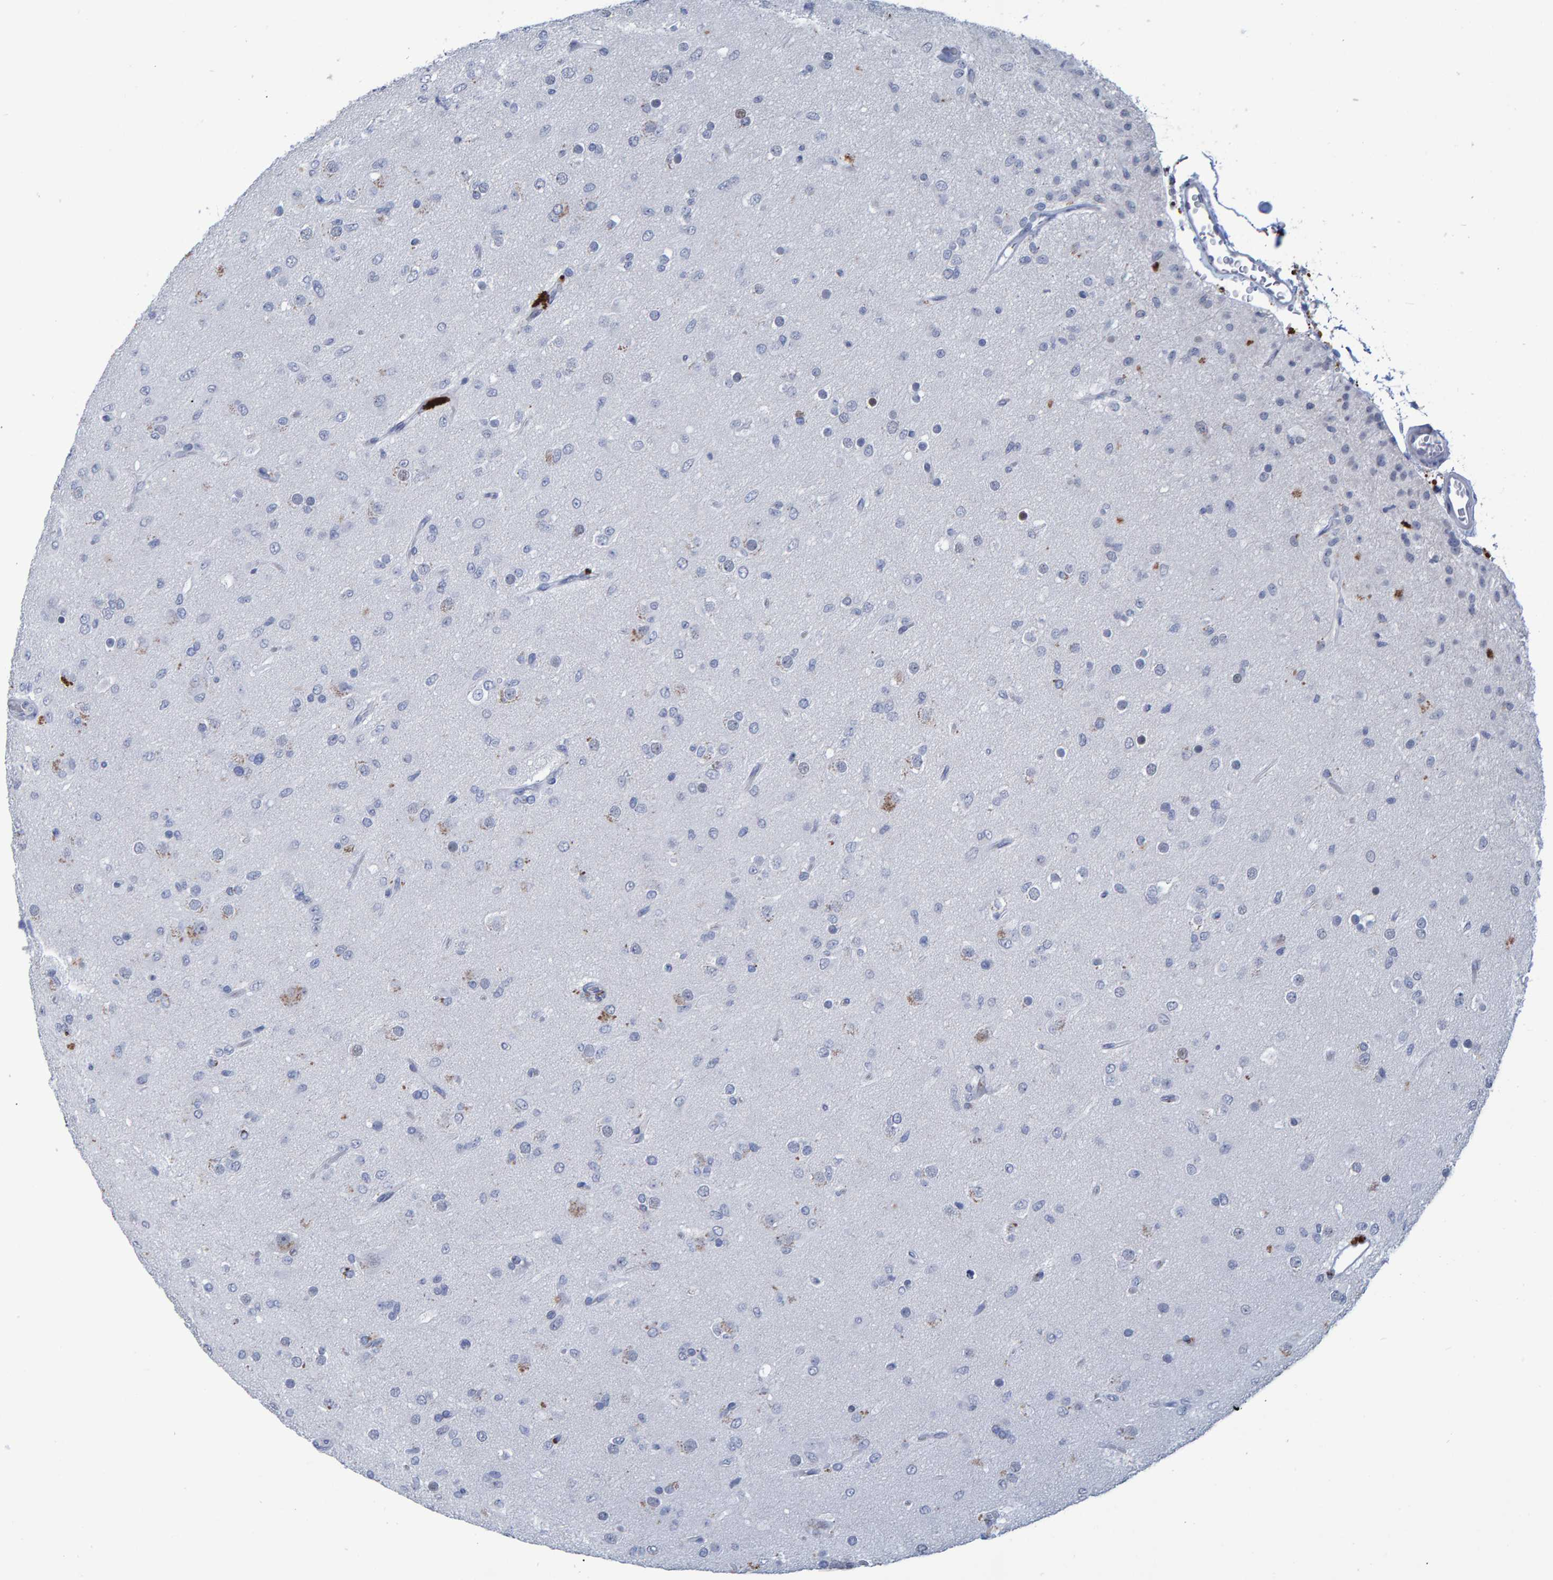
{"staining": {"intensity": "weak", "quantity": "<25%", "location": "cytoplasmic/membranous"}, "tissue": "glioma", "cell_type": "Tumor cells", "image_type": "cancer", "snomed": [{"axis": "morphology", "description": "Glioma, malignant, Low grade"}, {"axis": "topography", "description": "Brain"}], "caption": "Immunohistochemical staining of low-grade glioma (malignant) reveals no significant staining in tumor cells.", "gene": "PROCA1", "patient": {"sex": "male", "age": 65}}